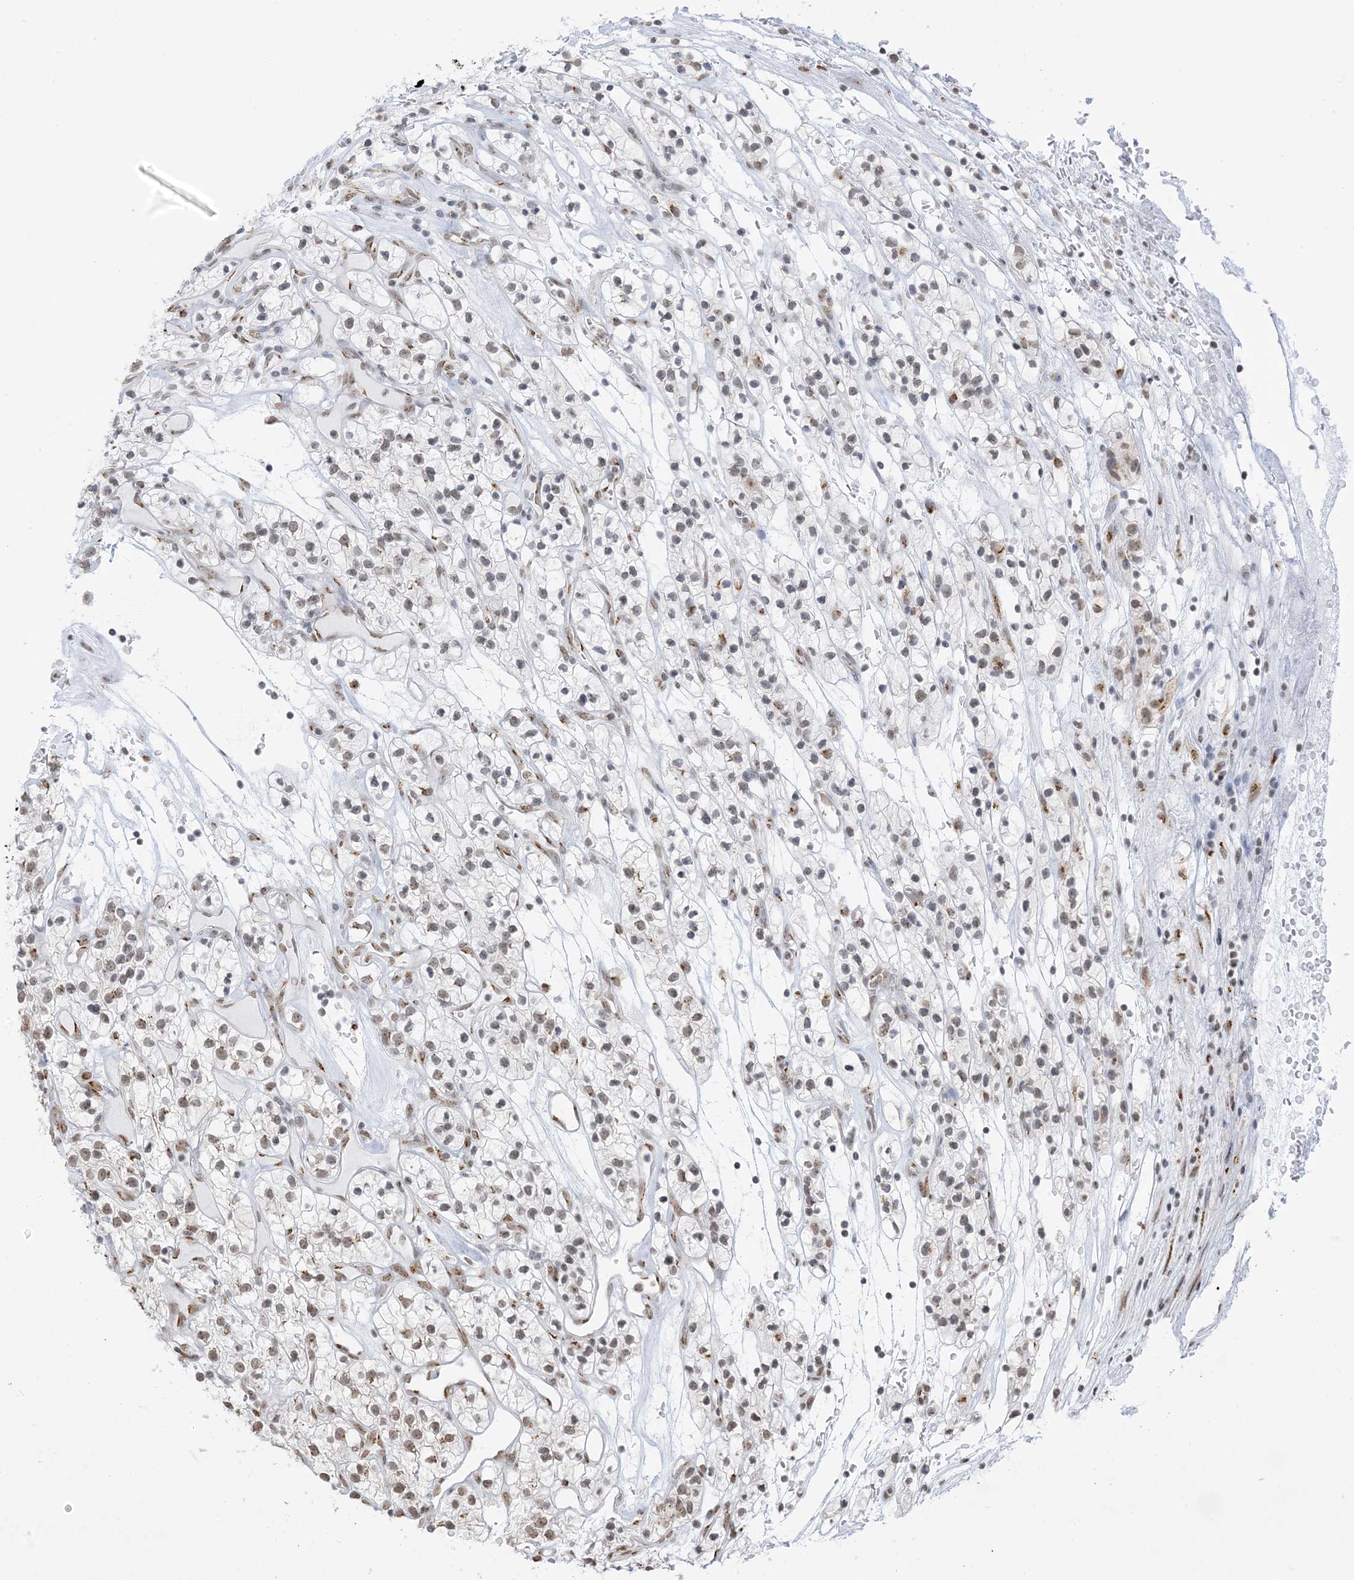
{"staining": {"intensity": "weak", "quantity": "25%-75%", "location": "nuclear"}, "tissue": "renal cancer", "cell_type": "Tumor cells", "image_type": "cancer", "snomed": [{"axis": "morphology", "description": "Adenocarcinoma, NOS"}, {"axis": "topography", "description": "Kidney"}], "caption": "Renal adenocarcinoma stained with immunohistochemistry reveals weak nuclear expression in about 25%-75% of tumor cells.", "gene": "GPR107", "patient": {"sex": "female", "age": 57}}